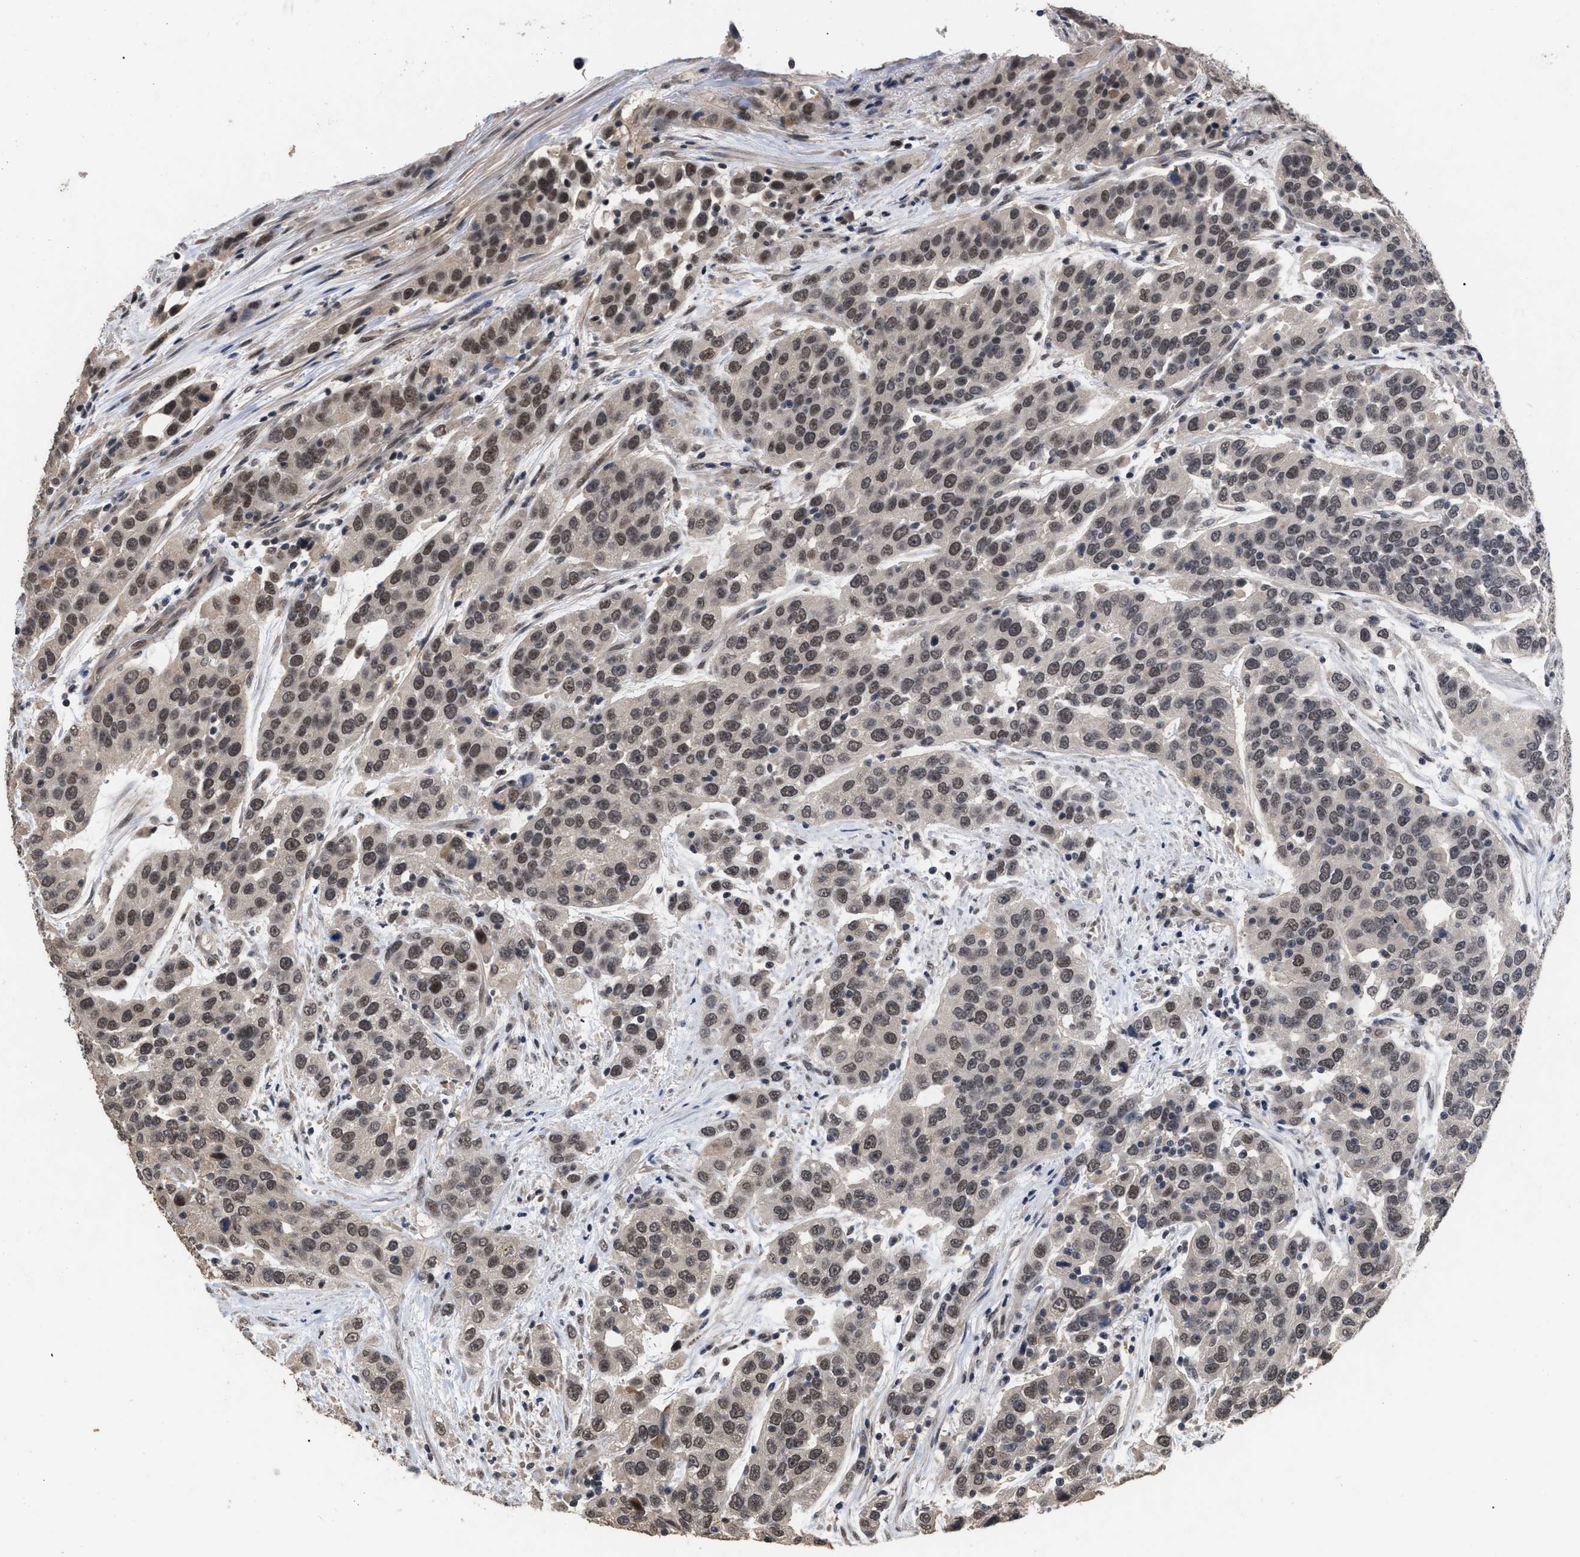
{"staining": {"intensity": "moderate", "quantity": ">75%", "location": "nuclear"}, "tissue": "urothelial cancer", "cell_type": "Tumor cells", "image_type": "cancer", "snomed": [{"axis": "morphology", "description": "Urothelial carcinoma, High grade"}, {"axis": "topography", "description": "Urinary bladder"}], "caption": "Immunohistochemistry staining of urothelial cancer, which demonstrates medium levels of moderate nuclear staining in about >75% of tumor cells indicating moderate nuclear protein staining. The staining was performed using DAB (3,3'-diaminobenzidine) (brown) for protein detection and nuclei were counterstained in hematoxylin (blue).", "gene": "JAZF1", "patient": {"sex": "female", "age": 80}}